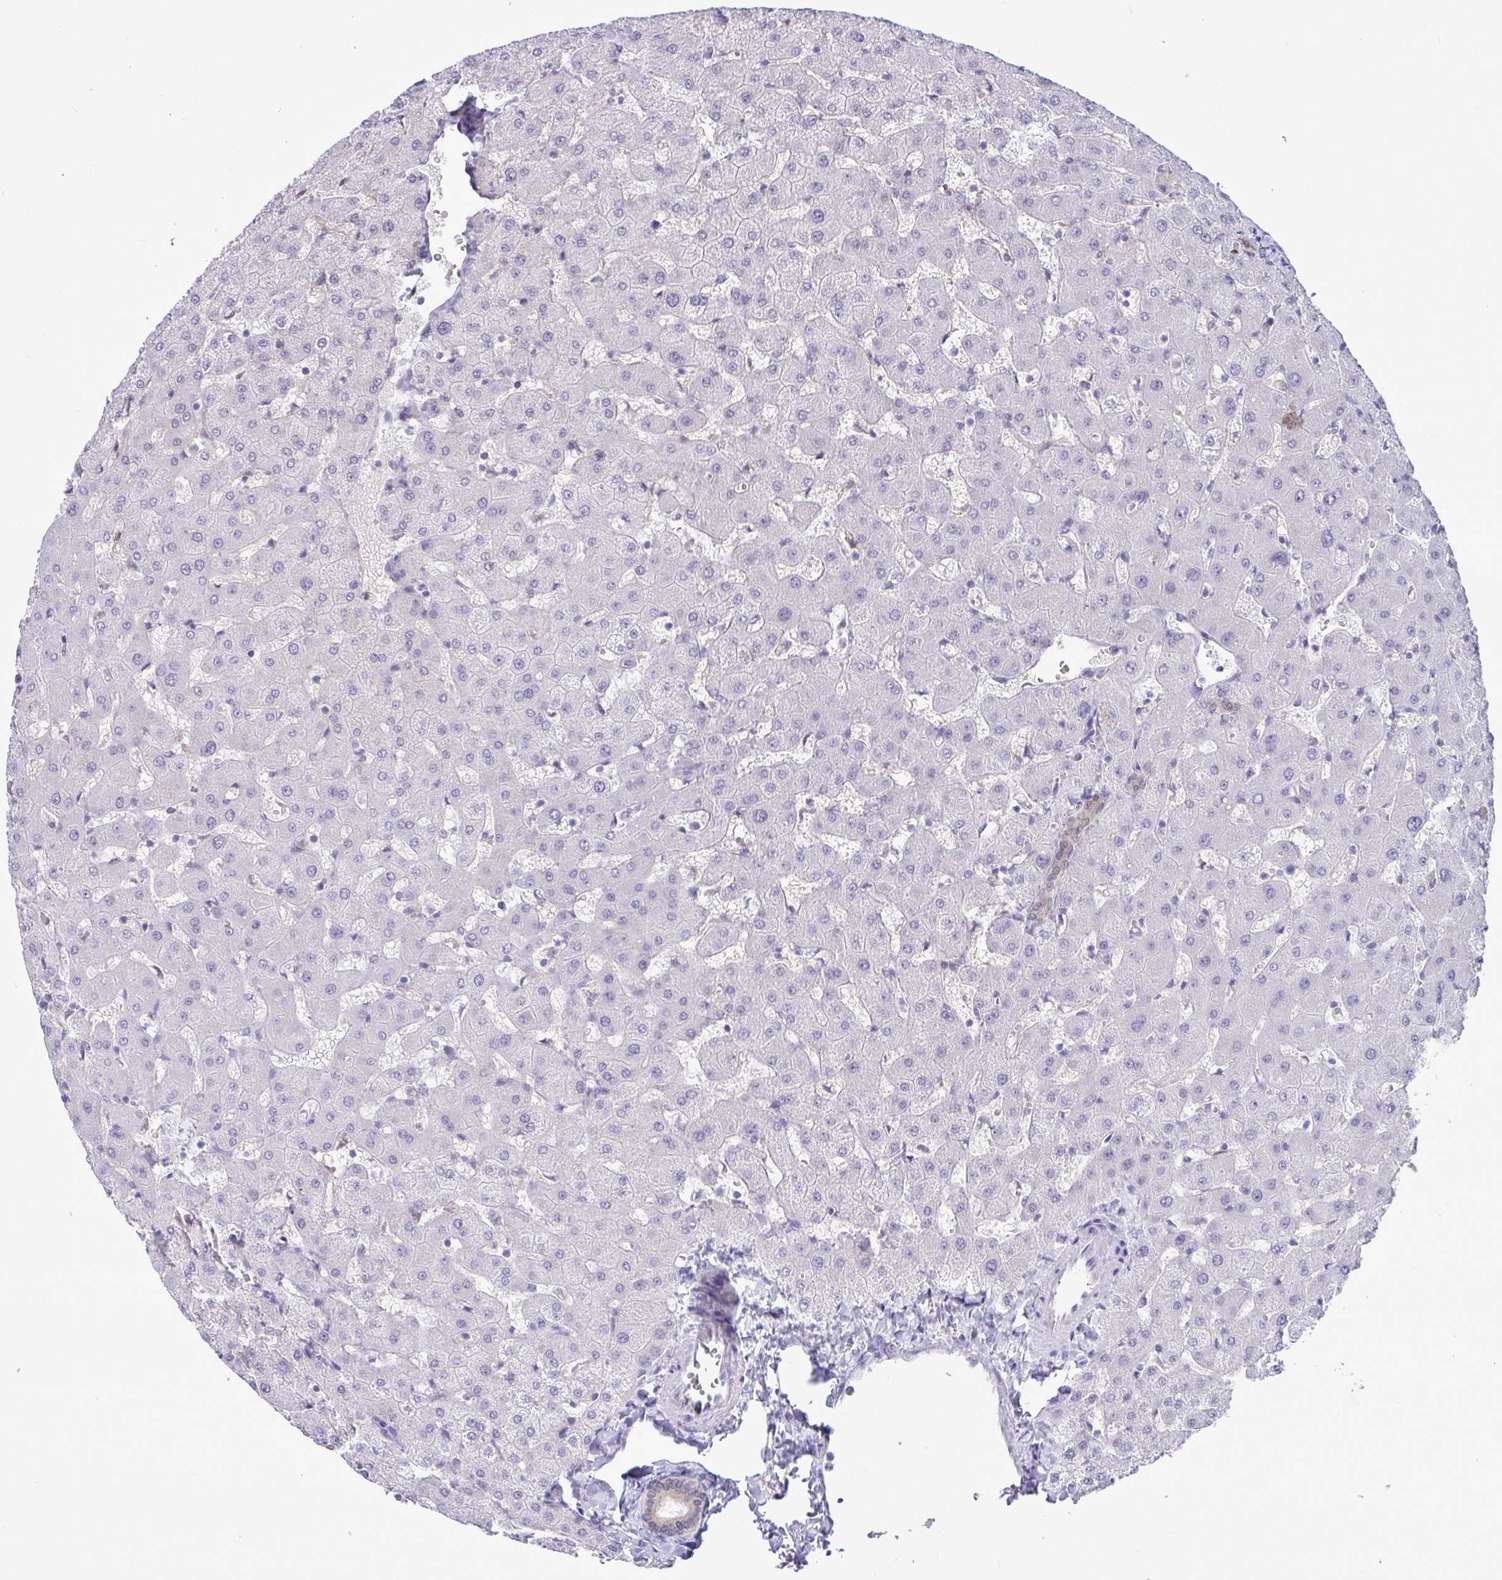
{"staining": {"intensity": "weak", "quantity": "25%-75%", "location": "cytoplasmic/membranous"}, "tissue": "liver", "cell_type": "Cholangiocytes", "image_type": "normal", "snomed": [{"axis": "morphology", "description": "Normal tissue, NOS"}, {"axis": "topography", "description": "Liver"}], "caption": "A high-resolution histopathology image shows immunohistochemistry staining of normal liver, which demonstrates weak cytoplasmic/membranous positivity in approximately 25%-75% of cholangiocytes.", "gene": "ZNF485", "patient": {"sex": "female", "age": 63}}